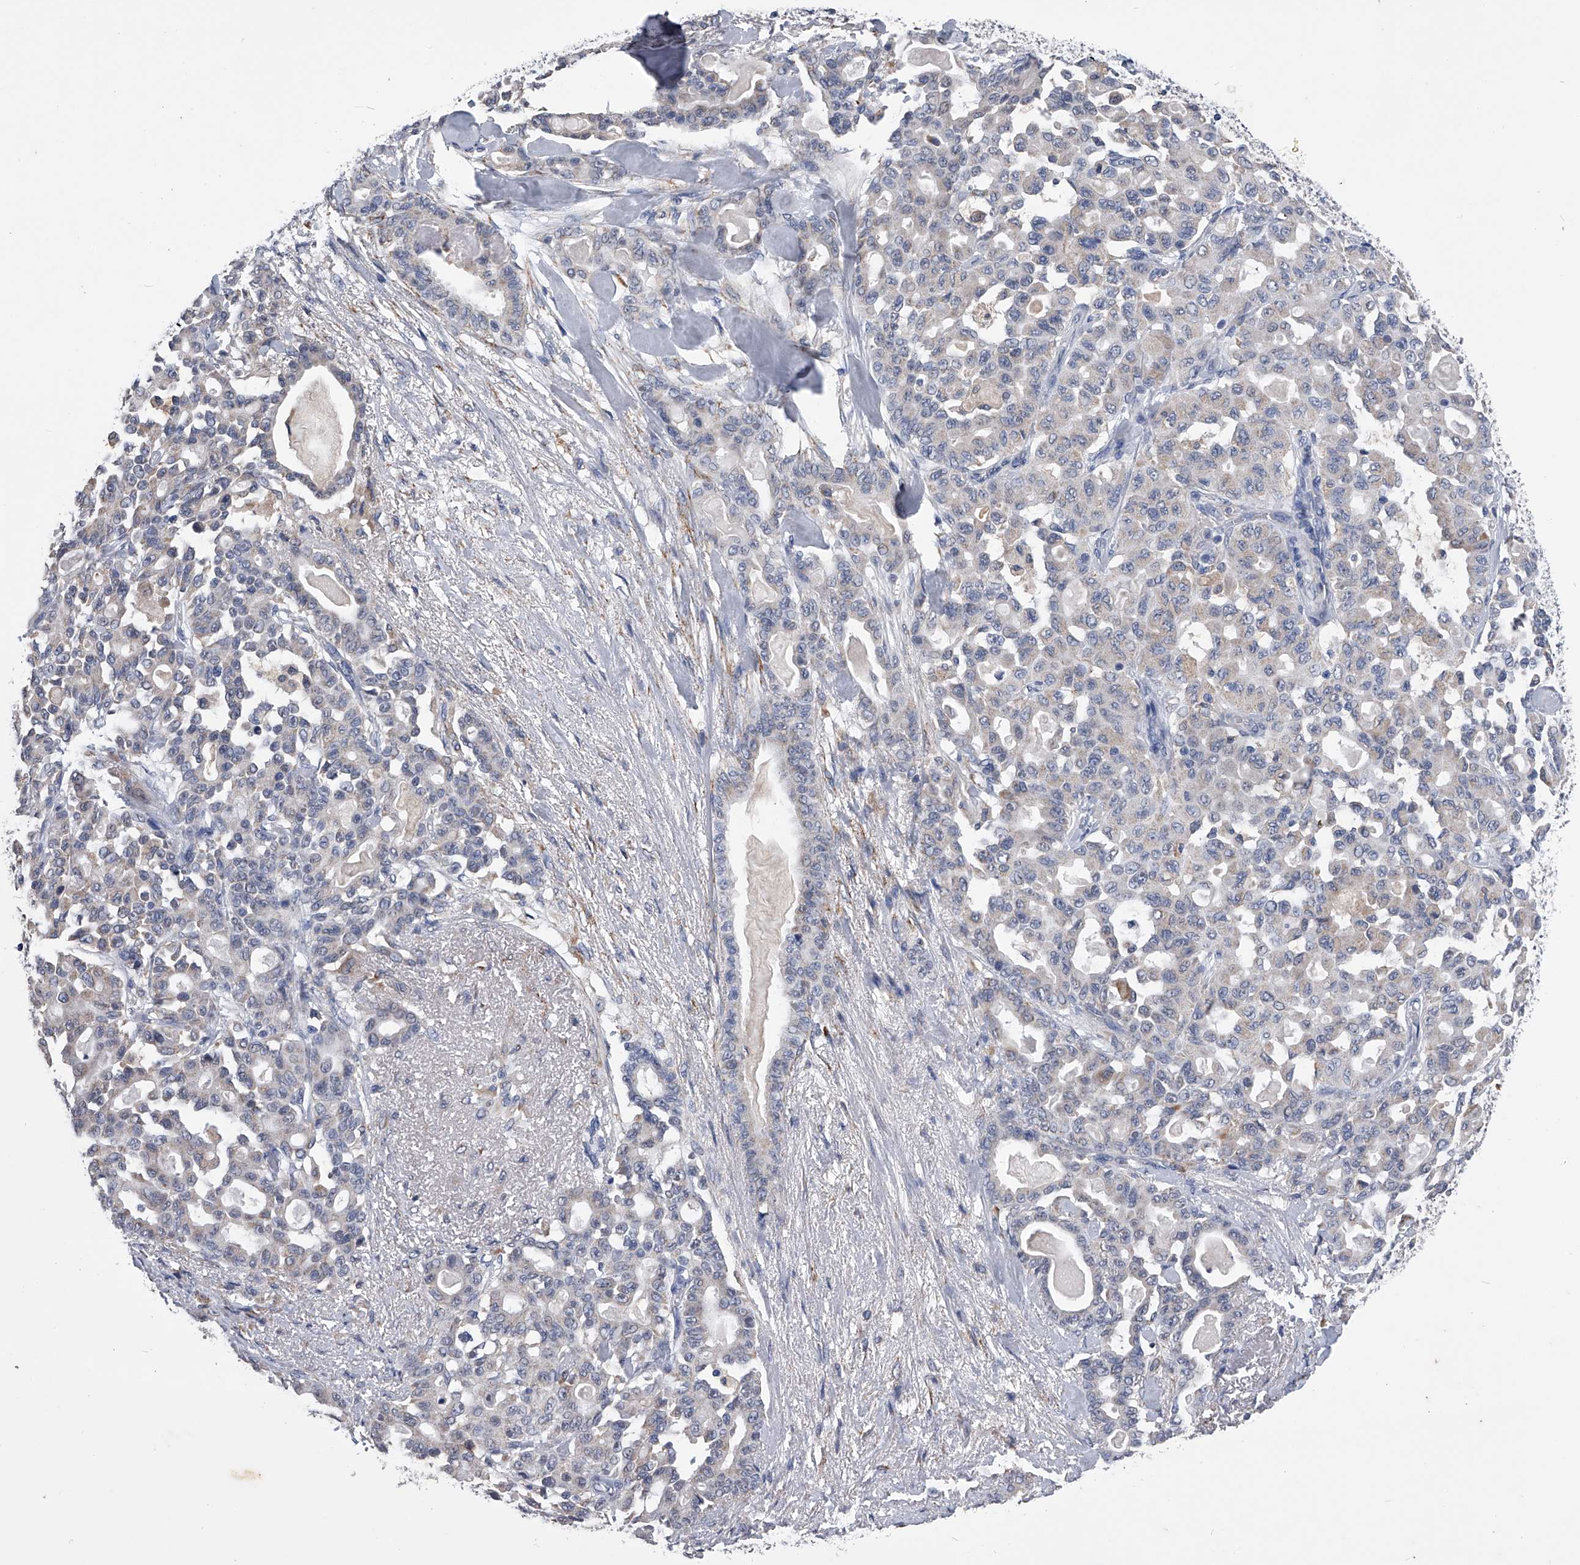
{"staining": {"intensity": "weak", "quantity": "<25%", "location": "cytoplasmic/membranous"}, "tissue": "pancreatic cancer", "cell_type": "Tumor cells", "image_type": "cancer", "snomed": [{"axis": "morphology", "description": "Adenocarcinoma, NOS"}, {"axis": "topography", "description": "Pancreas"}], "caption": "The micrograph displays no staining of tumor cells in adenocarcinoma (pancreatic).", "gene": "OAT", "patient": {"sex": "male", "age": 63}}